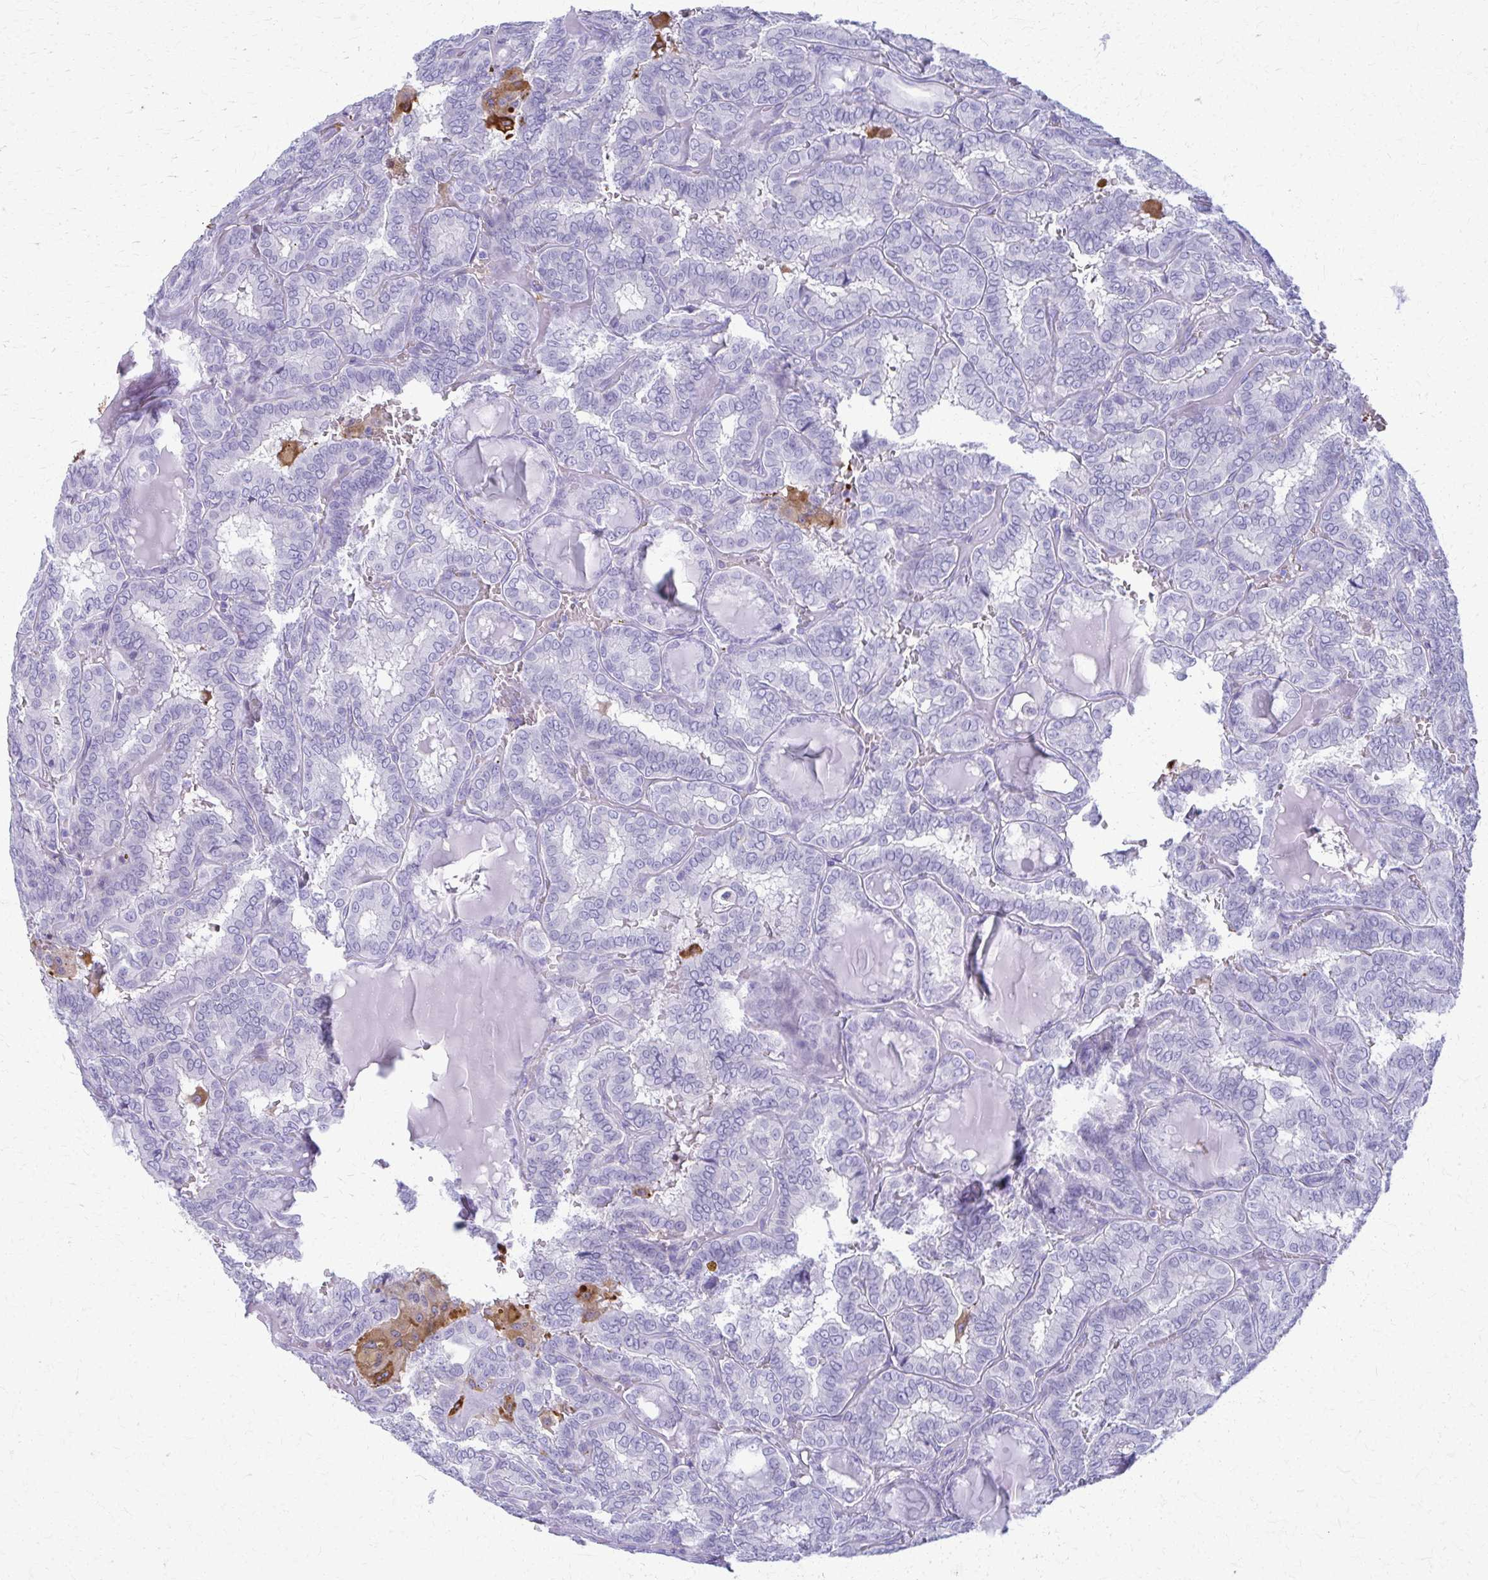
{"staining": {"intensity": "negative", "quantity": "none", "location": "none"}, "tissue": "thyroid cancer", "cell_type": "Tumor cells", "image_type": "cancer", "snomed": [{"axis": "morphology", "description": "Papillary adenocarcinoma, NOS"}, {"axis": "topography", "description": "Thyroid gland"}], "caption": "Immunohistochemical staining of human papillary adenocarcinoma (thyroid) shows no significant staining in tumor cells.", "gene": "ACSM2B", "patient": {"sex": "female", "age": 46}}